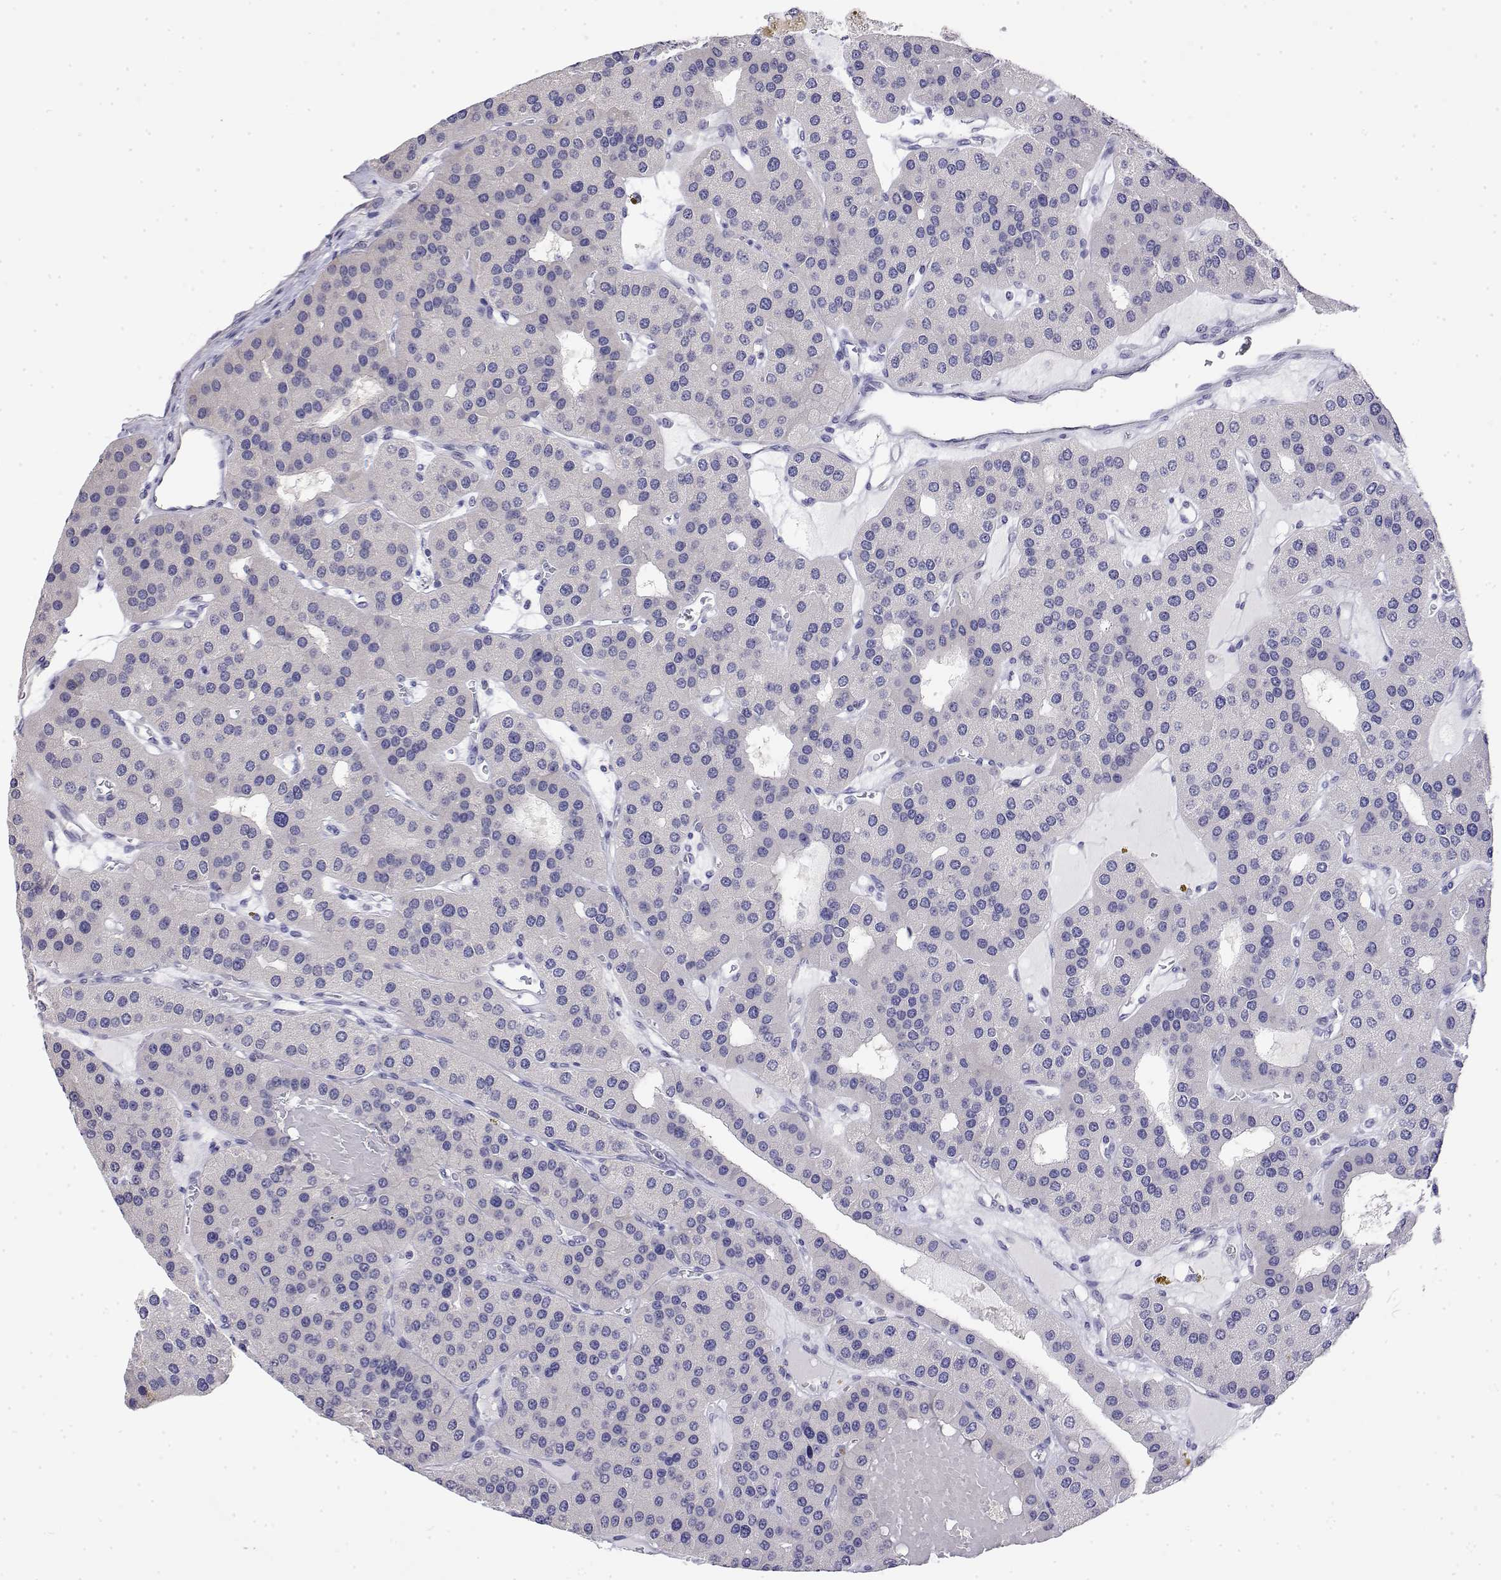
{"staining": {"intensity": "negative", "quantity": "none", "location": "none"}, "tissue": "parathyroid gland", "cell_type": "Glandular cells", "image_type": "normal", "snomed": [{"axis": "morphology", "description": "Normal tissue, NOS"}, {"axis": "morphology", "description": "Adenoma, NOS"}, {"axis": "topography", "description": "Parathyroid gland"}], "caption": "Micrograph shows no protein expression in glandular cells of benign parathyroid gland. The staining is performed using DAB (3,3'-diaminobenzidine) brown chromogen with nuclei counter-stained in using hematoxylin.", "gene": "LY6D", "patient": {"sex": "female", "age": 86}}